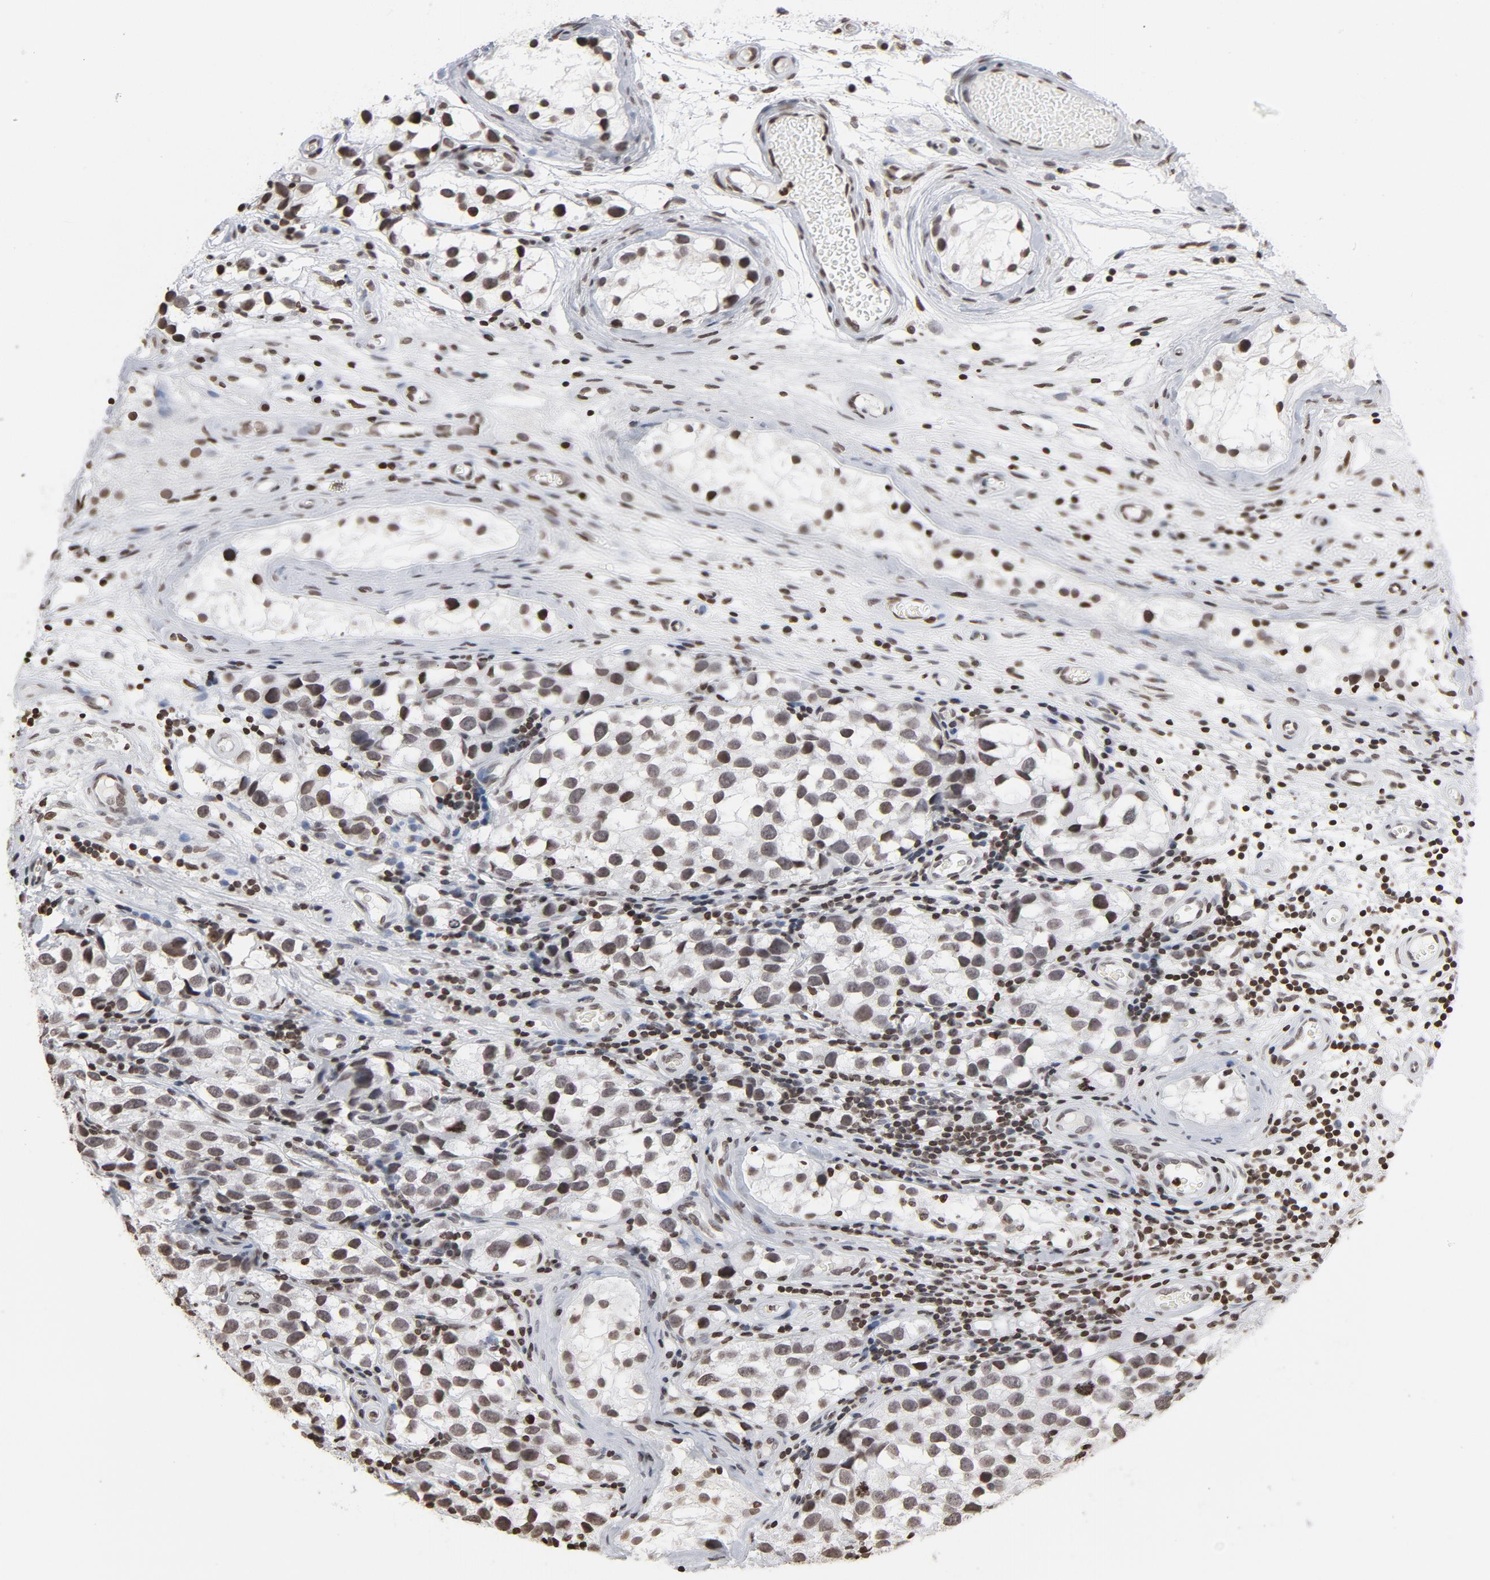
{"staining": {"intensity": "weak", "quantity": ">75%", "location": "nuclear"}, "tissue": "testis cancer", "cell_type": "Tumor cells", "image_type": "cancer", "snomed": [{"axis": "morphology", "description": "Seminoma, NOS"}, {"axis": "topography", "description": "Testis"}], "caption": "Protein staining of testis seminoma tissue demonstrates weak nuclear expression in approximately >75% of tumor cells.", "gene": "H2AC12", "patient": {"sex": "male", "age": 39}}